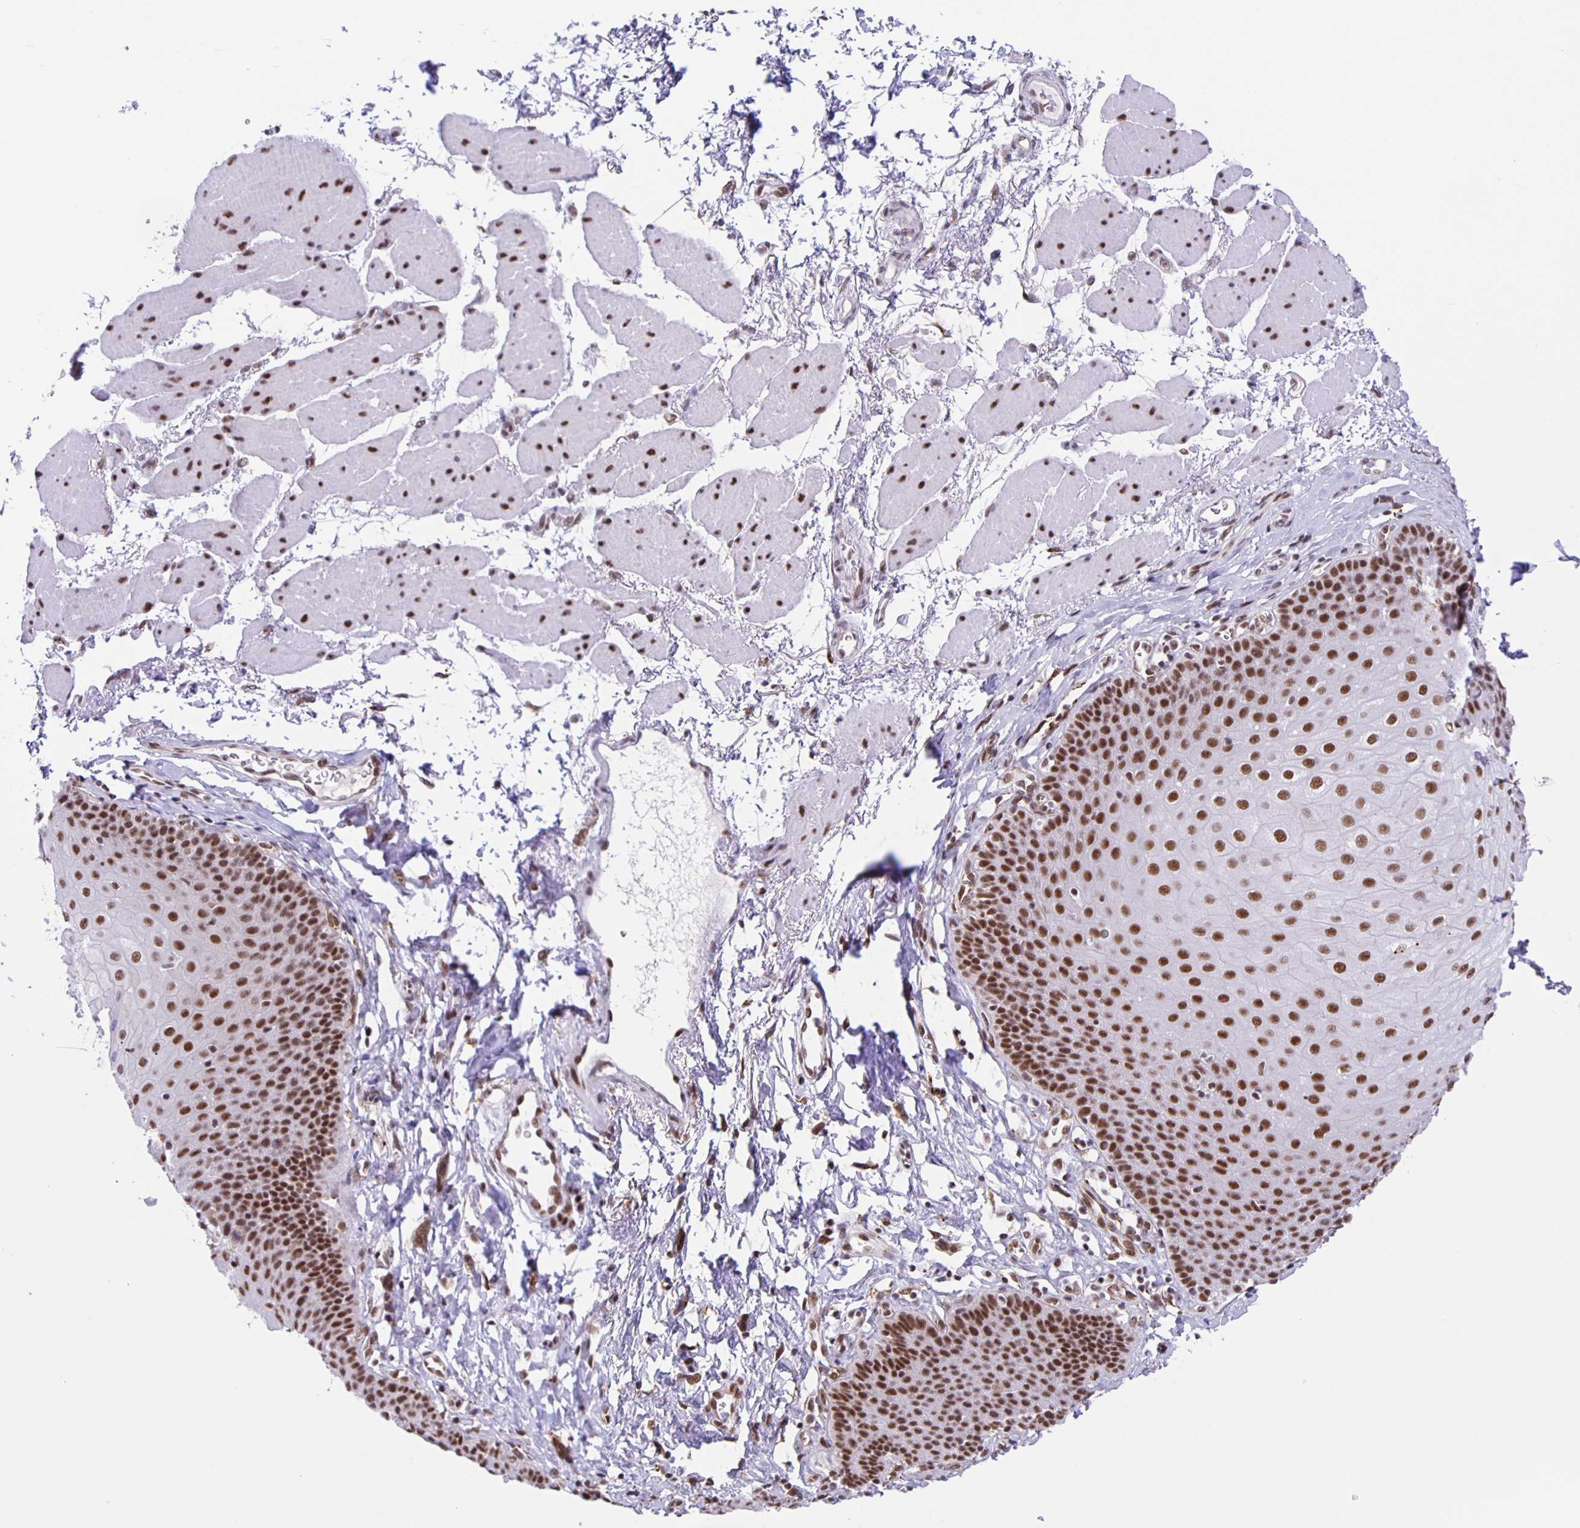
{"staining": {"intensity": "strong", "quantity": ">75%", "location": "nuclear"}, "tissue": "esophagus", "cell_type": "Squamous epithelial cells", "image_type": "normal", "snomed": [{"axis": "morphology", "description": "Normal tissue, NOS"}, {"axis": "topography", "description": "Esophagus"}], "caption": "An immunohistochemistry (IHC) histopathology image of normal tissue is shown. Protein staining in brown labels strong nuclear positivity in esophagus within squamous epithelial cells.", "gene": "ZRANB2", "patient": {"sex": "female", "age": 81}}